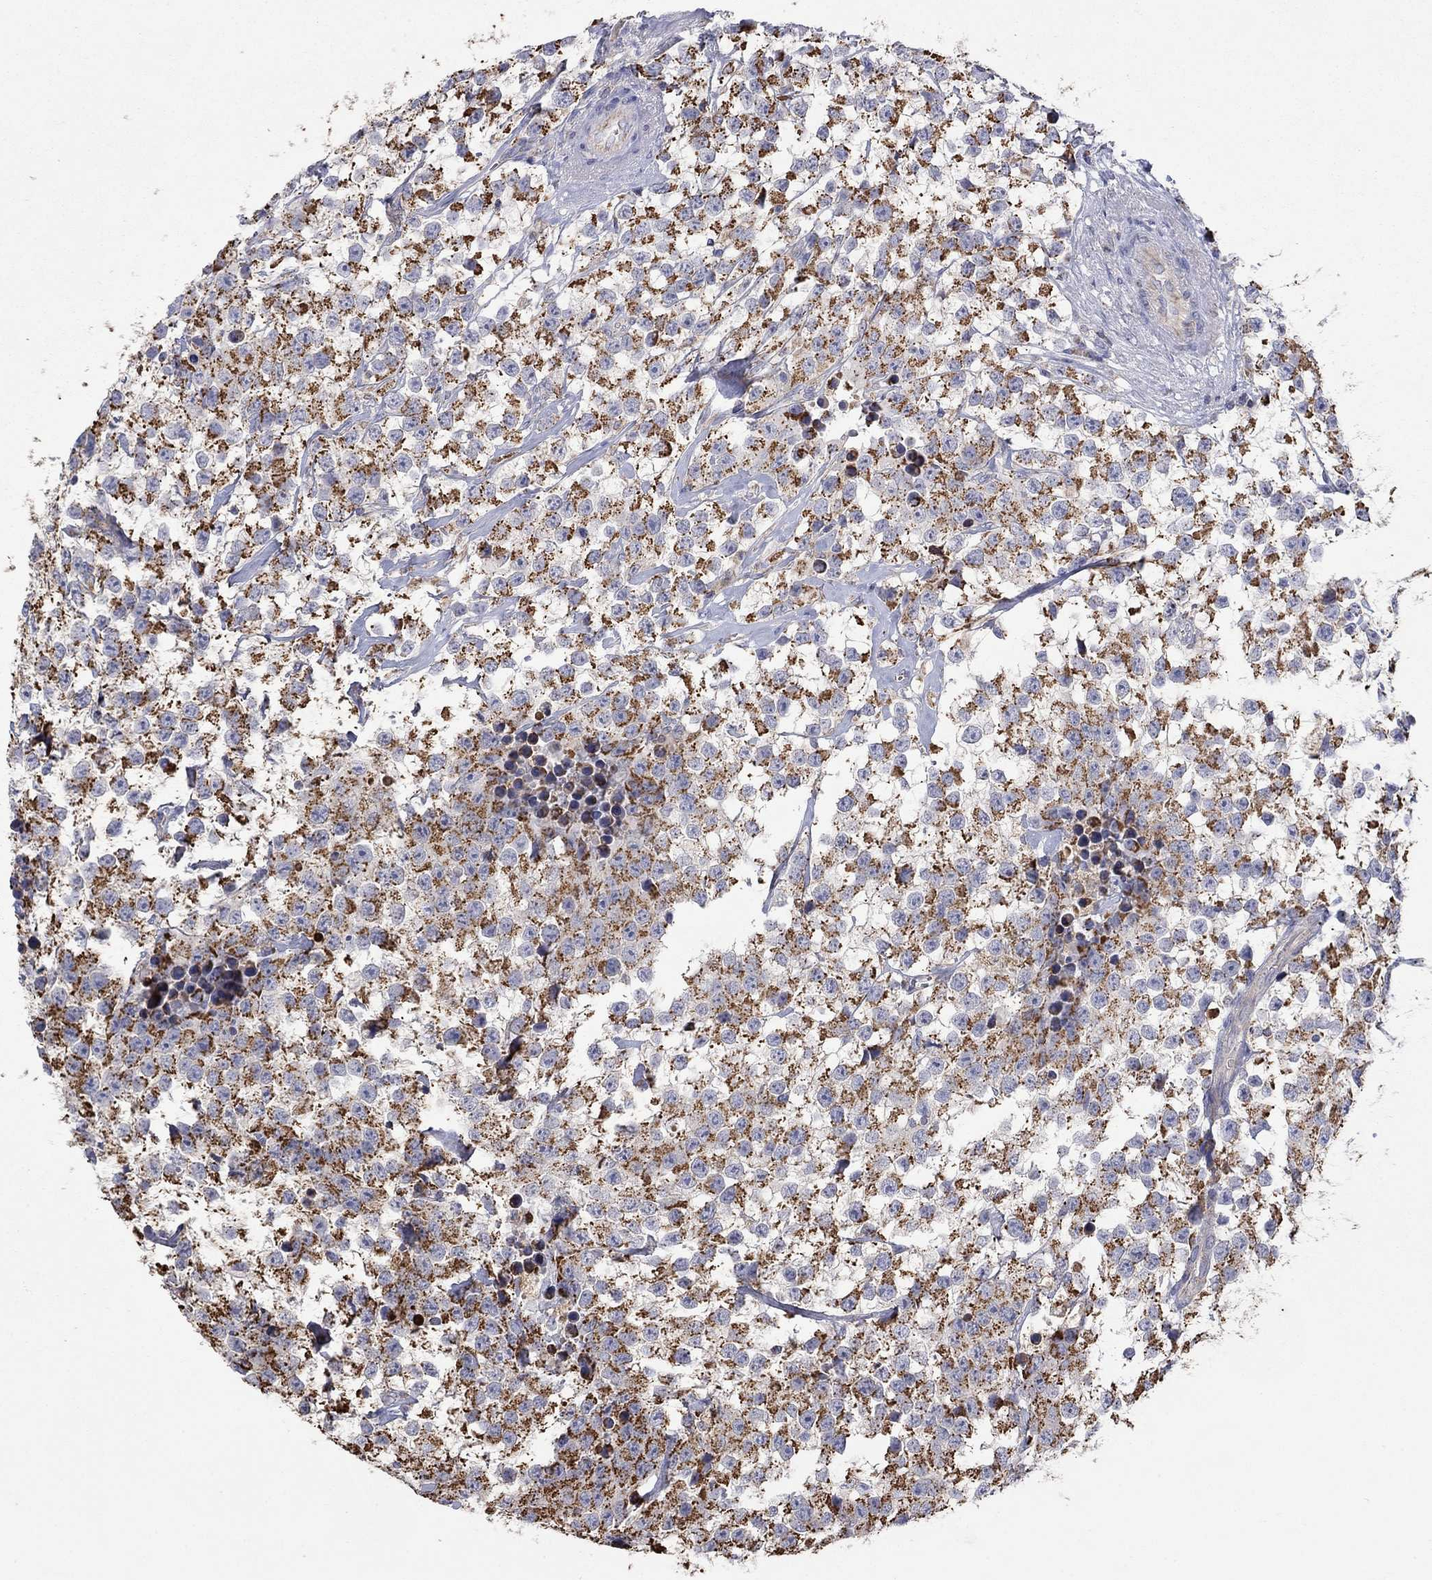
{"staining": {"intensity": "strong", "quantity": ">75%", "location": "cytoplasmic/membranous"}, "tissue": "testis cancer", "cell_type": "Tumor cells", "image_type": "cancer", "snomed": [{"axis": "morphology", "description": "Seminoma, NOS"}, {"axis": "topography", "description": "Testis"}], "caption": "Immunohistochemical staining of seminoma (testis) exhibits strong cytoplasmic/membranous protein staining in about >75% of tumor cells. Nuclei are stained in blue.", "gene": "HPS5", "patient": {"sex": "male", "age": 59}}